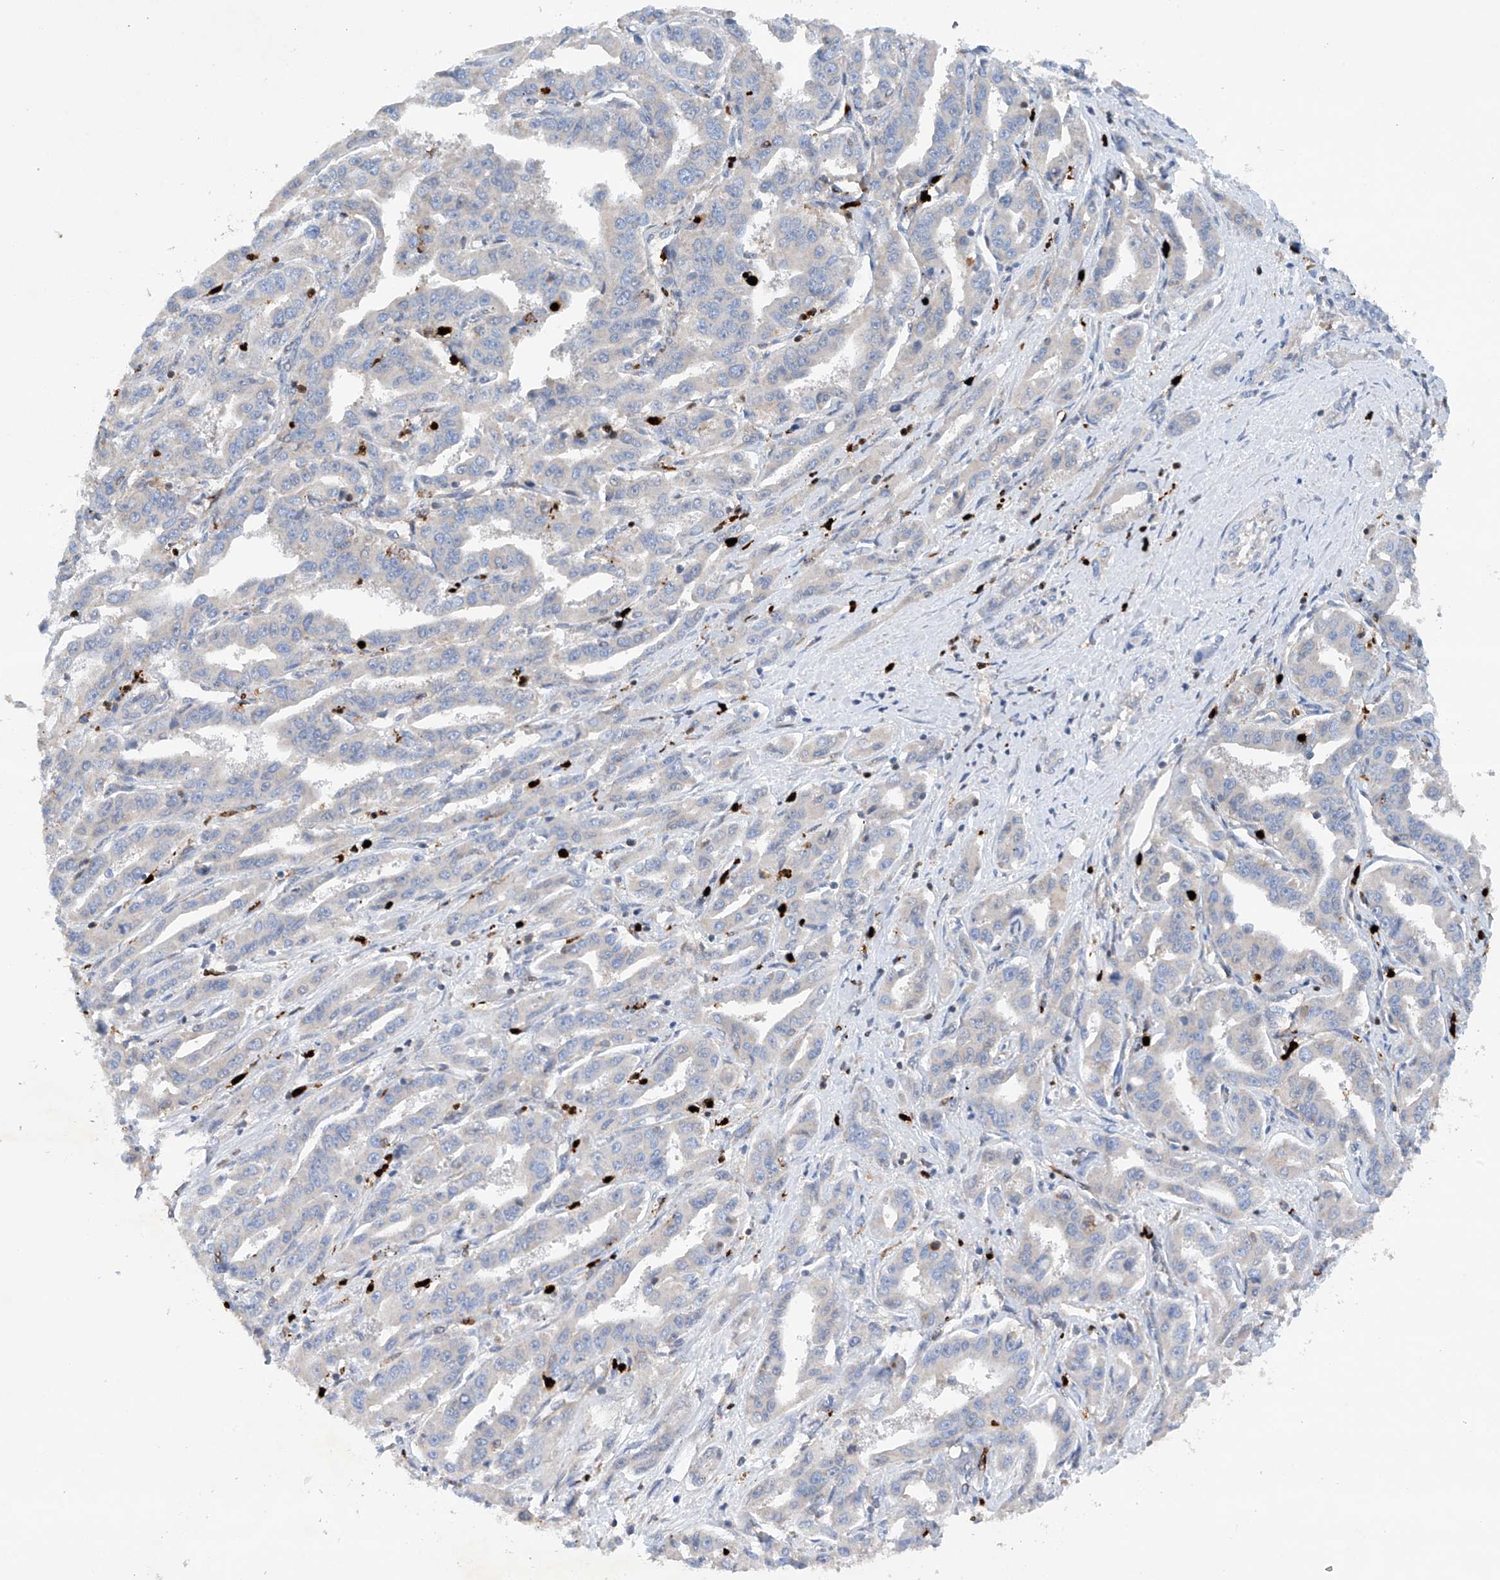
{"staining": {"intensity": "negative", "quantity": "none", "location": "none"}, "tissue": "liver cancer", "cell_type": "Tumor cells", "image_type": "cancer", "snomed": [{"axis": "morphology", "description": "Cholangiocarcinoma"}, {"axis": "topography", "description": "Liver"}], "caption": "Immunohistochemistry (IHC) image of cholangiocarcinoma (liver) stained for a protein (brown), which shows no staining in tumor cells.", "gene": "PHACTR2", "patient": {"sex": "male", "age": 59}}